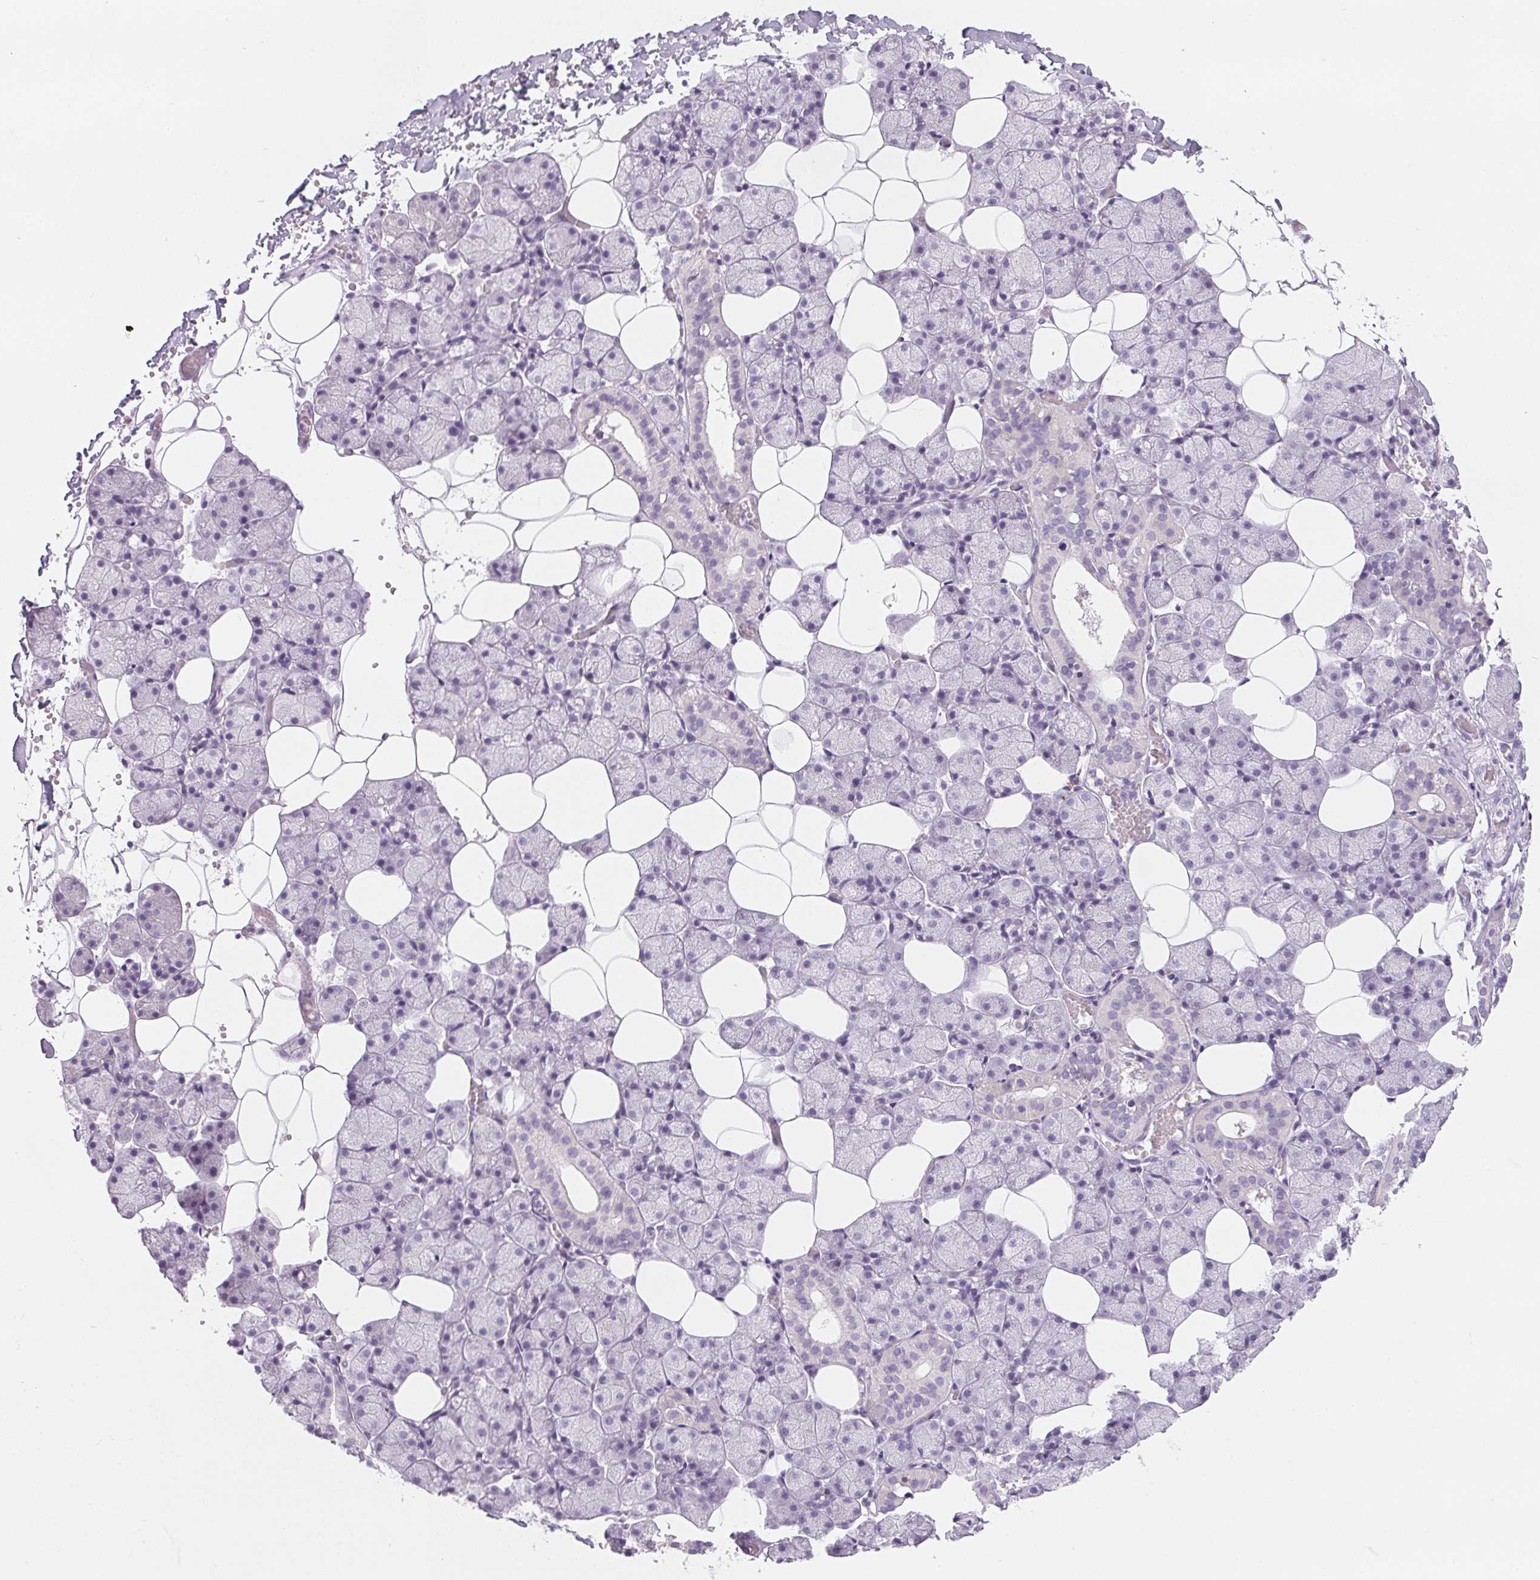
{"staining": {"intensity": "negative", "quantity": "none", "location": "none"}, "tissue": "salivary gland", "cell_type": "Glandular cells", "image_type": "normal", "snomed": [{"axis": "morphology", "description": "Normal tissue, NOS"}, {"axis": "topography", "description": "Salivary gland"}], "caption": "IHC of unremarkable human salivary gland exhibits no positivity in glandular cells.", "gene": "CD69", "patient": {"sex": "male", "age": 38}}